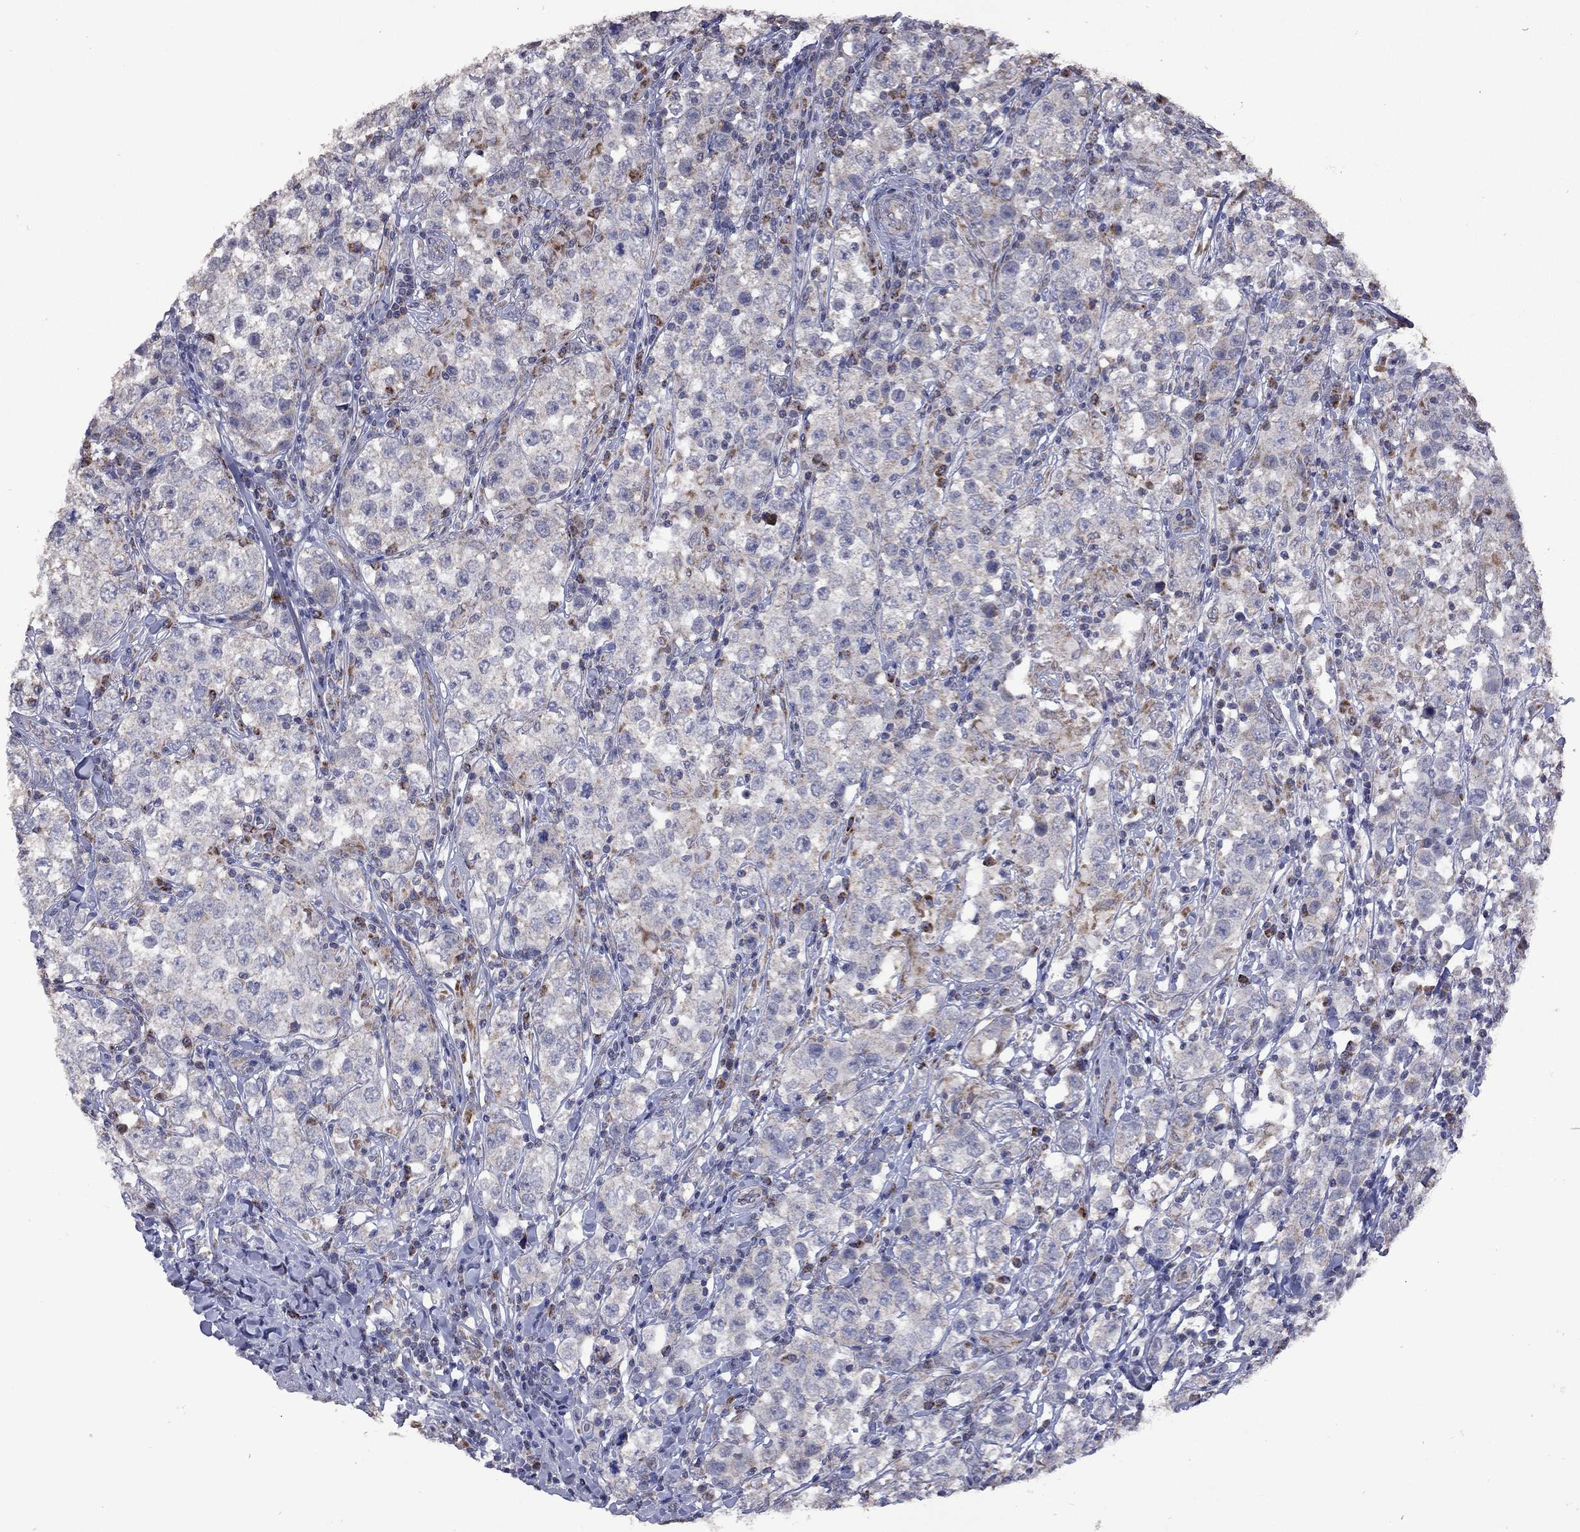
{"staining": {"intensity": "moderate", "quantity": "25%-75%", "location": "cytoplasmic/membranous"}, "tissue": "testis cancer", "cell_type": "Tumor cells", "image_type": "cancer", "snomed": [{"axis": "morphology", "description": "Seminoma, NOS"}, {"axis": "morphology", "description": "Carcinoma, Embryonal, NOS"}, {"axis": "topography", "description": "Testis"}], "caption": "High-power microscopy captured an IHC photomicrograph of testis cancer (seminoma), revealing moderate cytoplasmic/membranous staining in about 25%-75% of tumor cells.", "gene": "NDUFB1", "patient": {"sex": "male", "age": 41}}